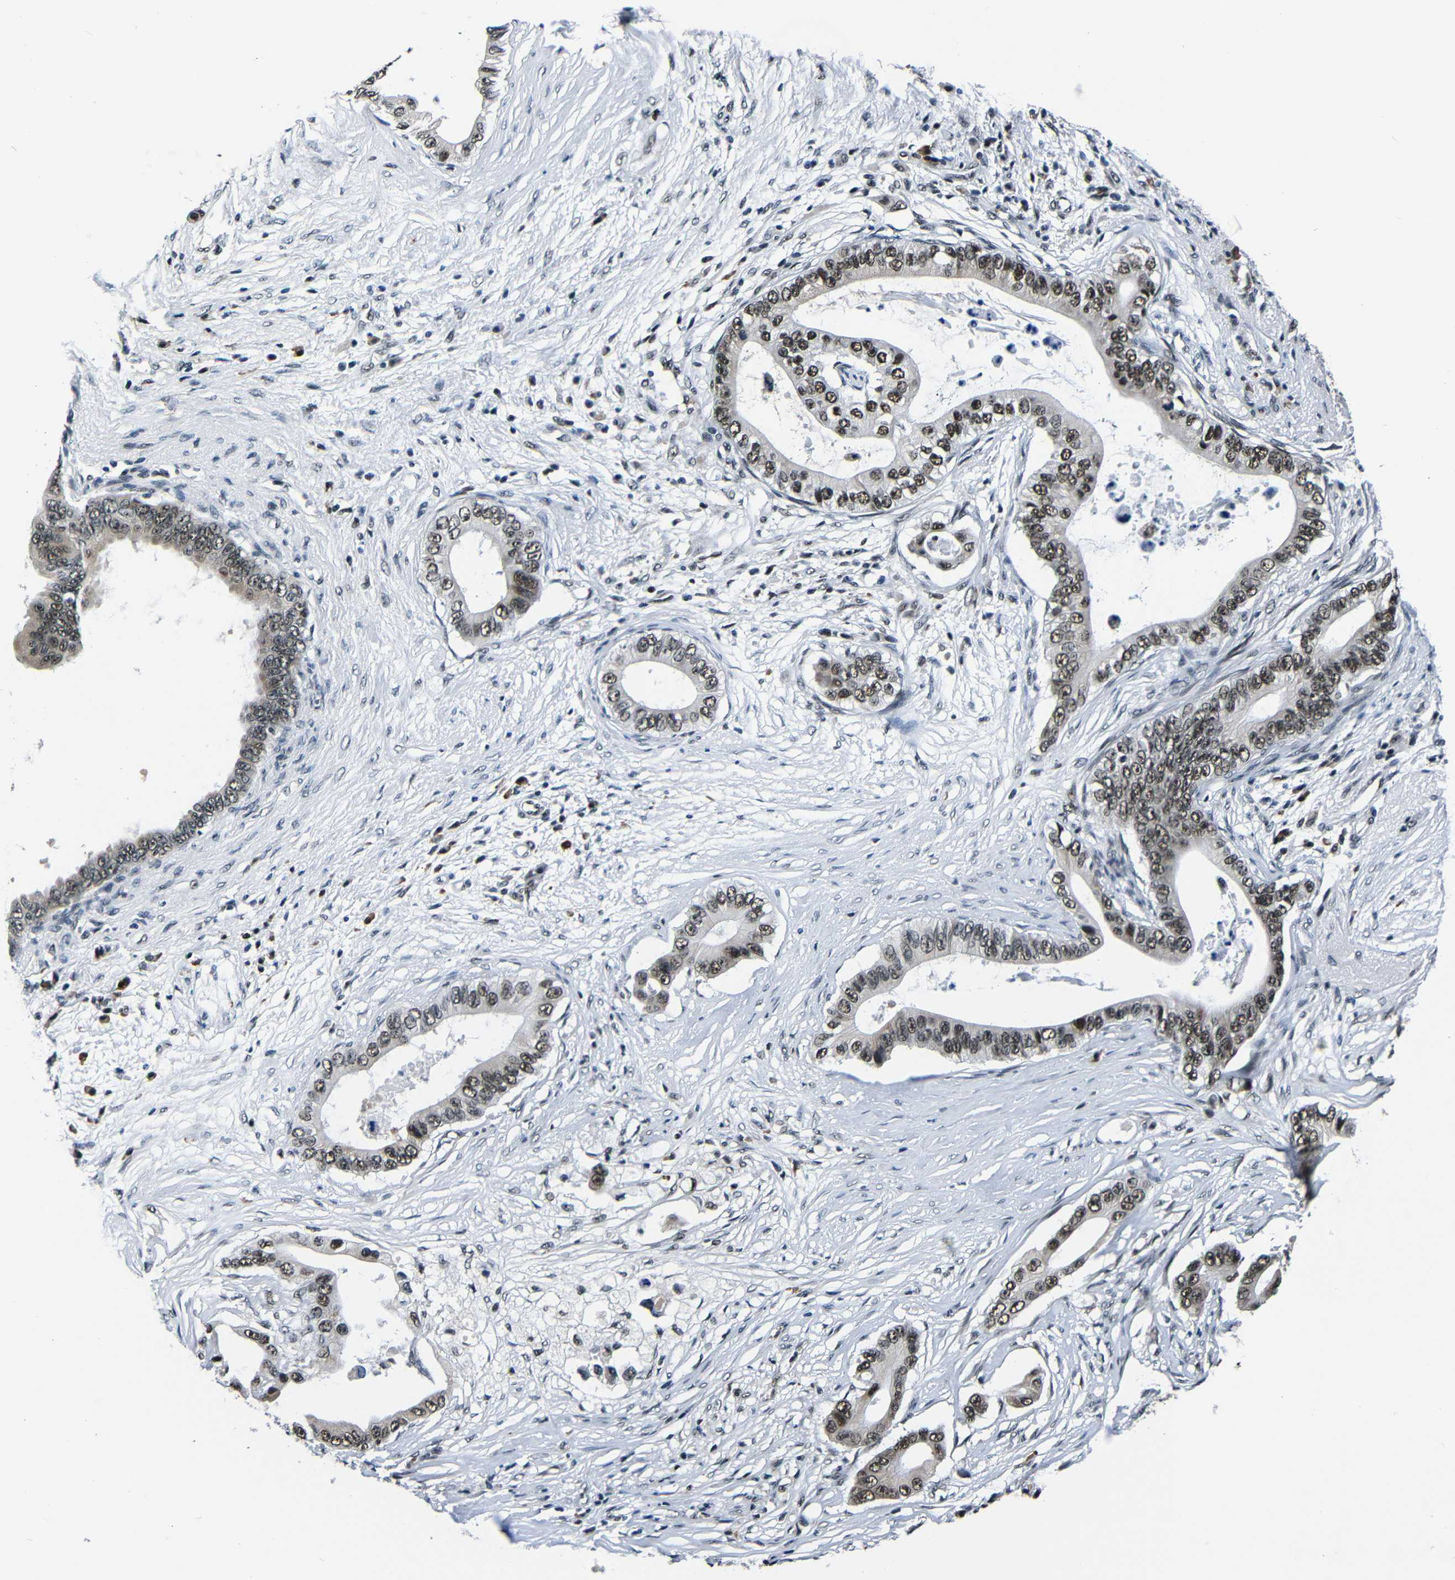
{"staining": {"intensity": "moderate", "quantity": ">75%", "location": "nuclear"}, "tissue": "pancreatic cancer", "cell_type": "Tumor cells", "image_type": "cancer", "snomed": [{"axis": "morphology", "description": "Adenocarcinoma, NOS"}, {"axis": "topography", "description": "Pancreas"}], "caption": "Moderate nuclear expression for a protein is appreciated in about >75% of tumor cells of pancreatic adenocarcinoma using immunohistochemistry.", "gene": "FOXD4", "patient": {"sex": "male", "age": 77}}